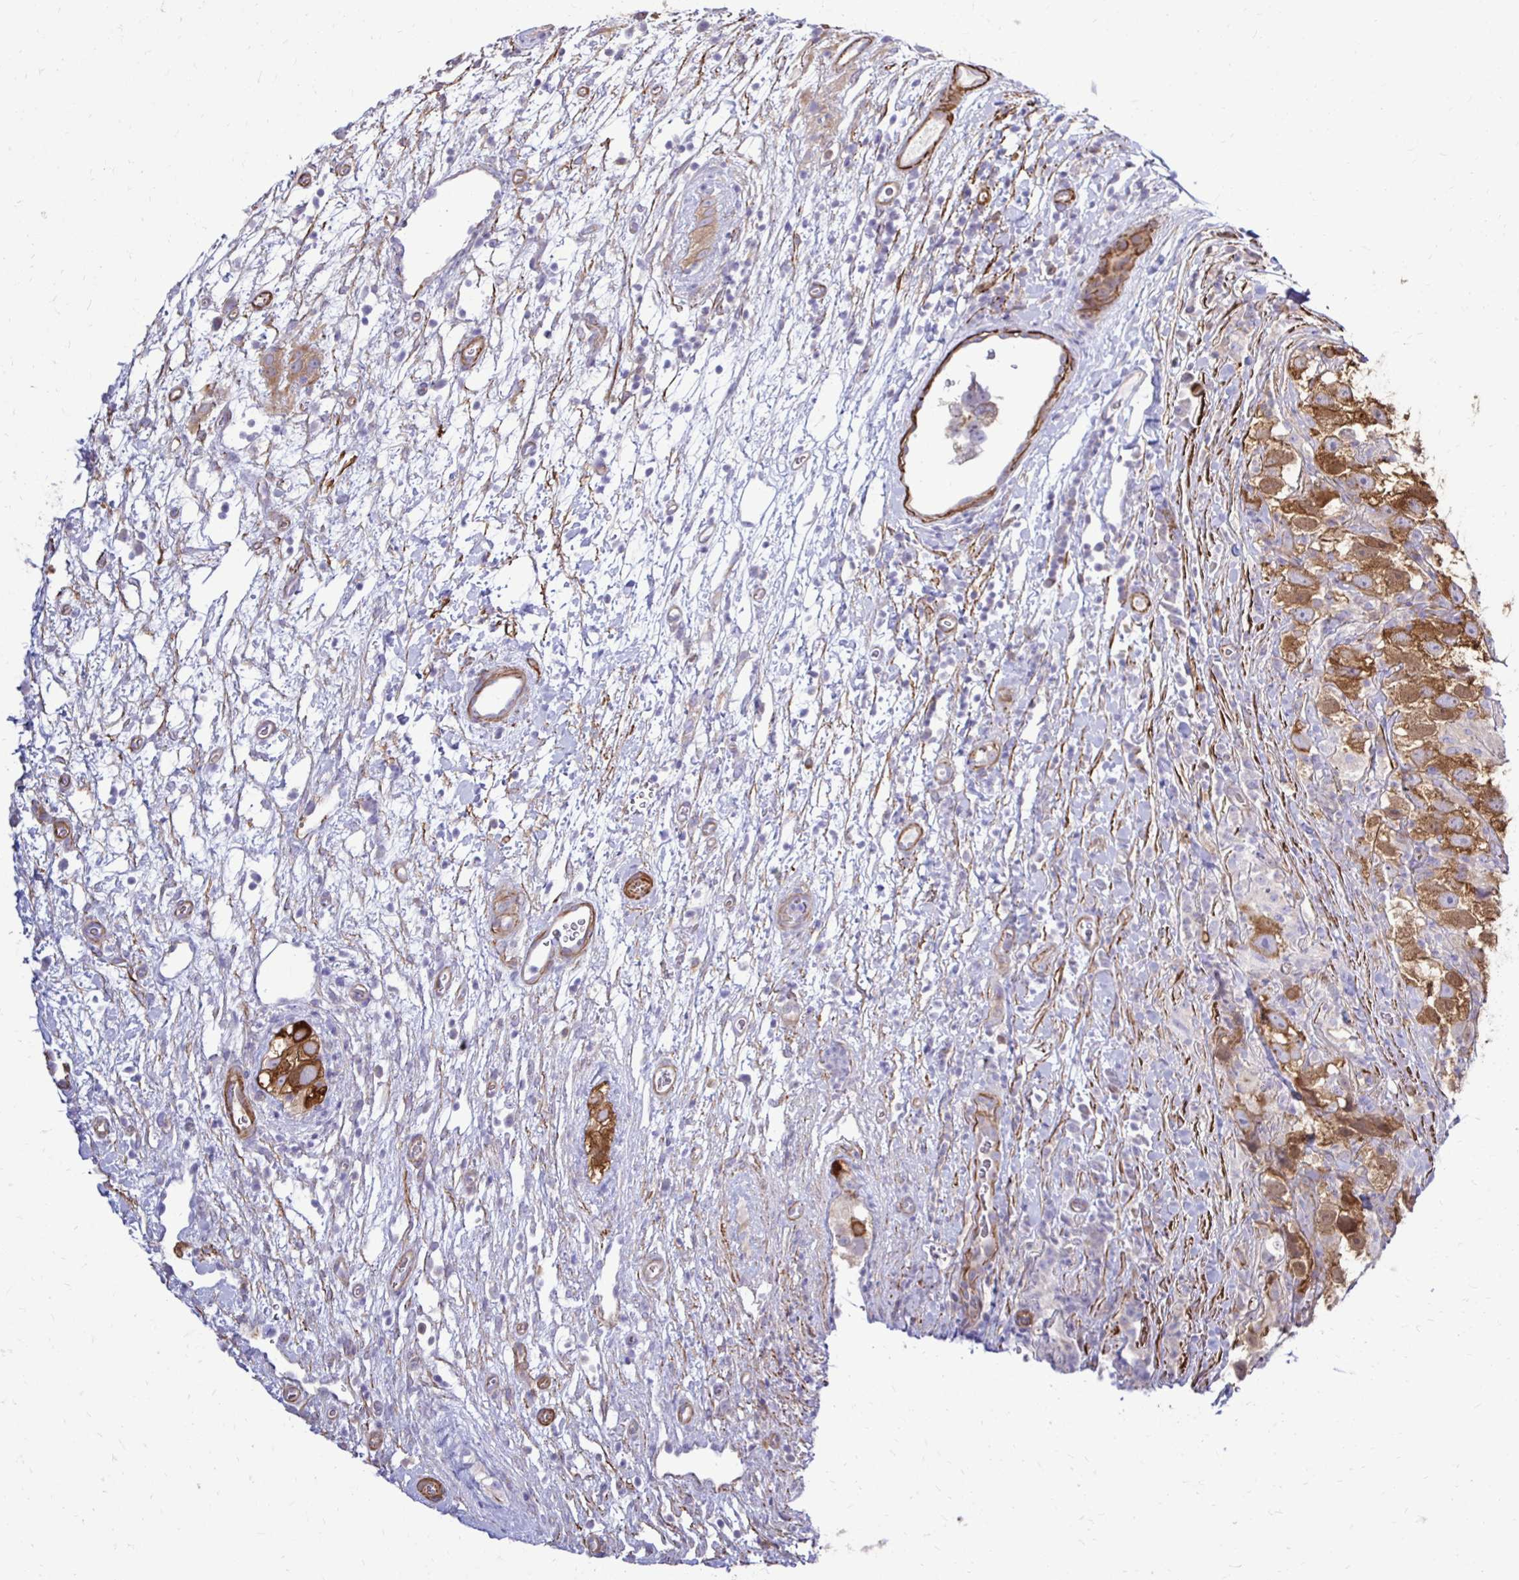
{"staining": {"intensity": "moderate", "quantity": ">75%", "location": "cytoplasmic/membranous"}, "tissue": "testis cancer", "cell_type": "Tumor cells", "image_type": "cancer", "snomed": [{"axis": "morphology", "description": "Seminoma, NOS"}, {"axis": "topography", "description": "Testis"}], "caption": "An immunohistochemistry histopathology image of neoplastic tissue is shown. Protein staining in brown shows moderate cytoplasmic/membranous positivity in testis seminoma within tumor cells.", "gene": "CTPS1", "patient": {"sex": "male", "age": 26}}